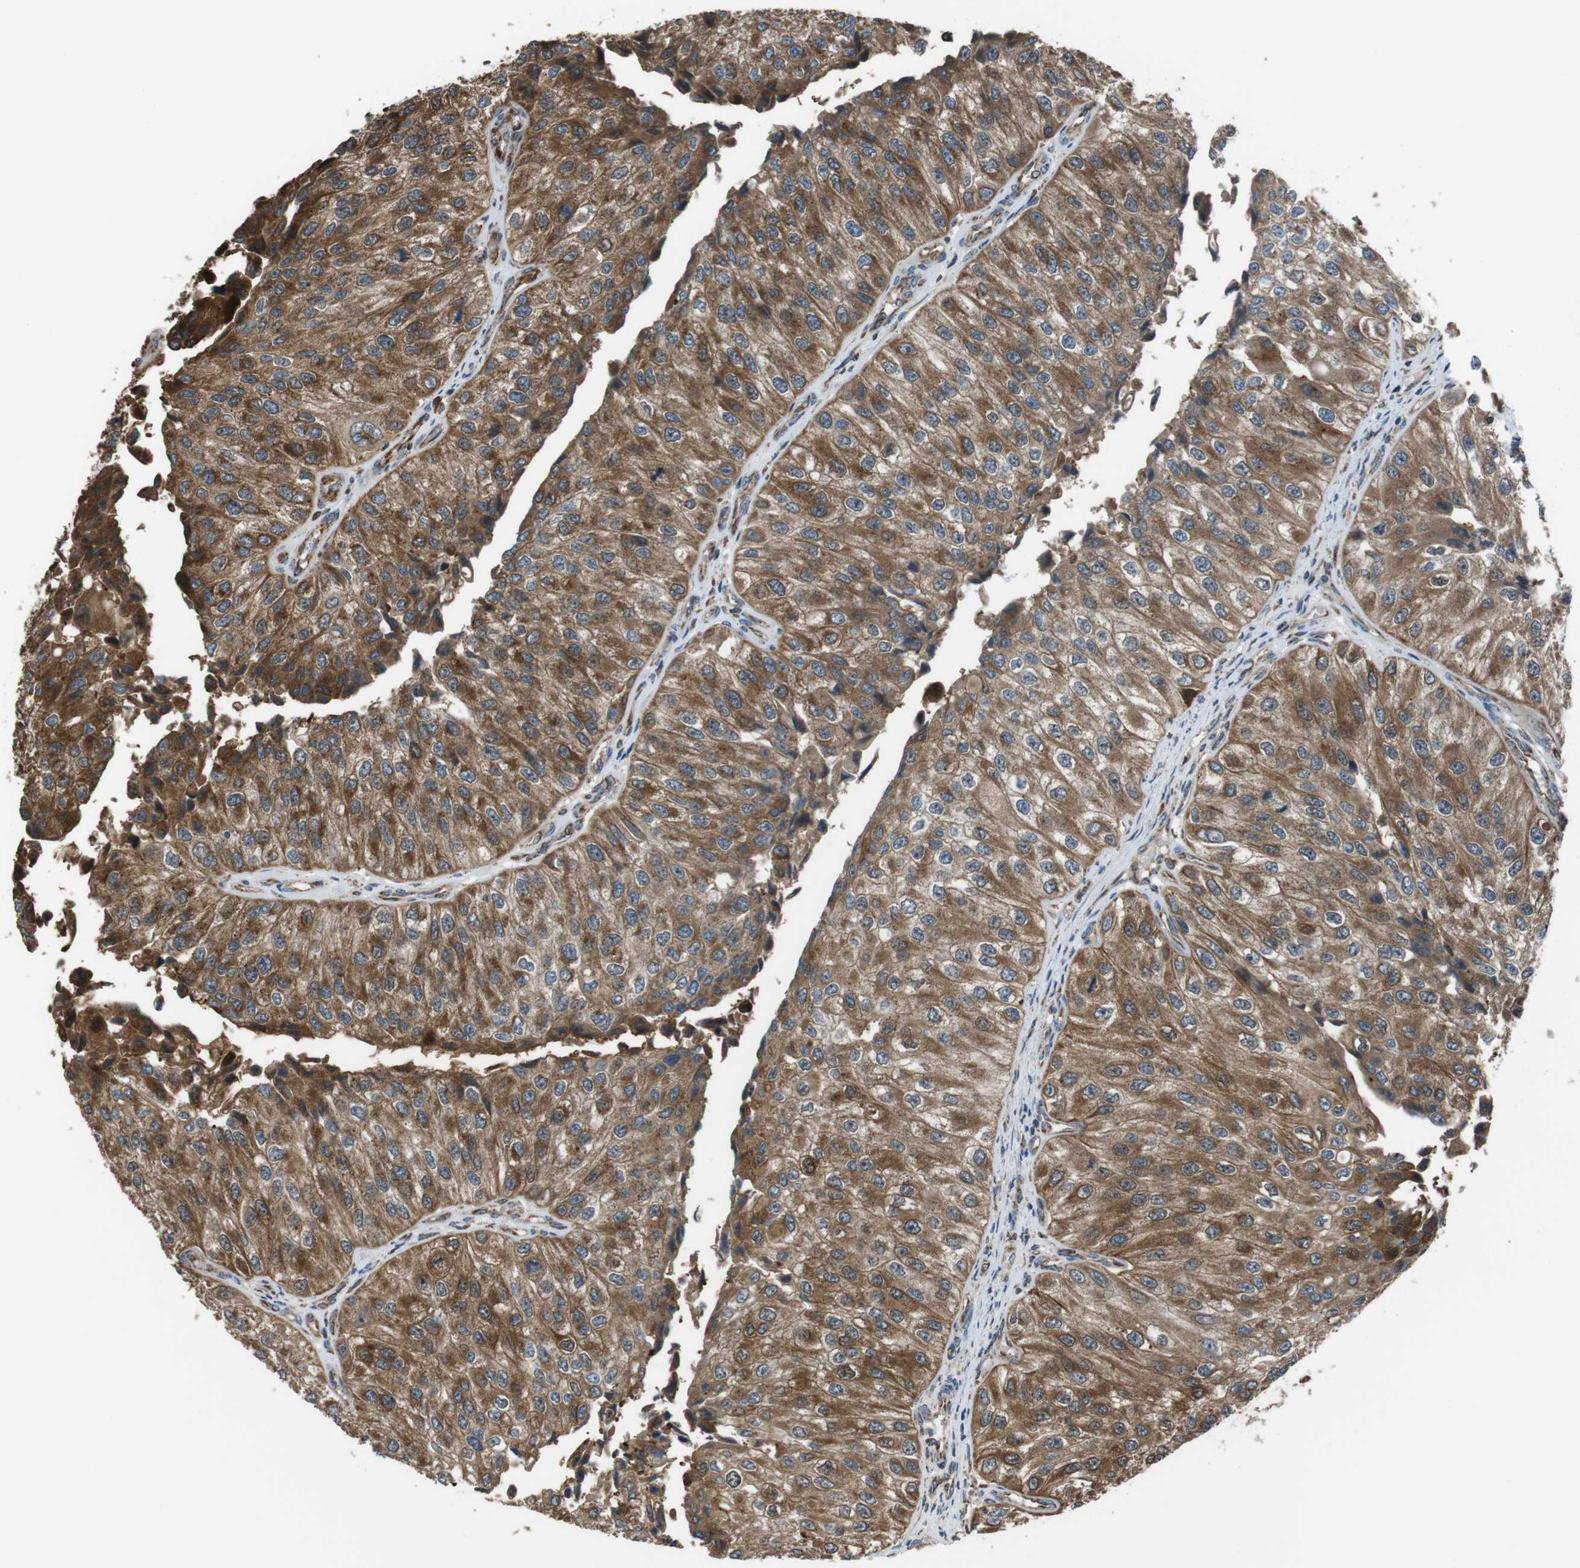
{"staining": {"intensity": "moderate", "quantity": ">75%", "location": "cytoplasmic/membranous"}, "tissue": "urothelial cancer", "cell_type": "Tumor cells", "image_type": "cancer", "snomed": [{"axis": "morphology", "description": "Urothelial carcinoma, High grade"}, {"axis": "topography", "description": "Kidney"}, {"axis": "topography", "description": "Urinary bladder"}], "caption": "This image reveals immunohistochemistry (IHC) staining of urothelial cancer, with medium moderate cytoplasmic/membranous expression in about >75% of tumor cells.", "gene": "GIMAP8", "patient": {"sex": "male", "age": 77}}